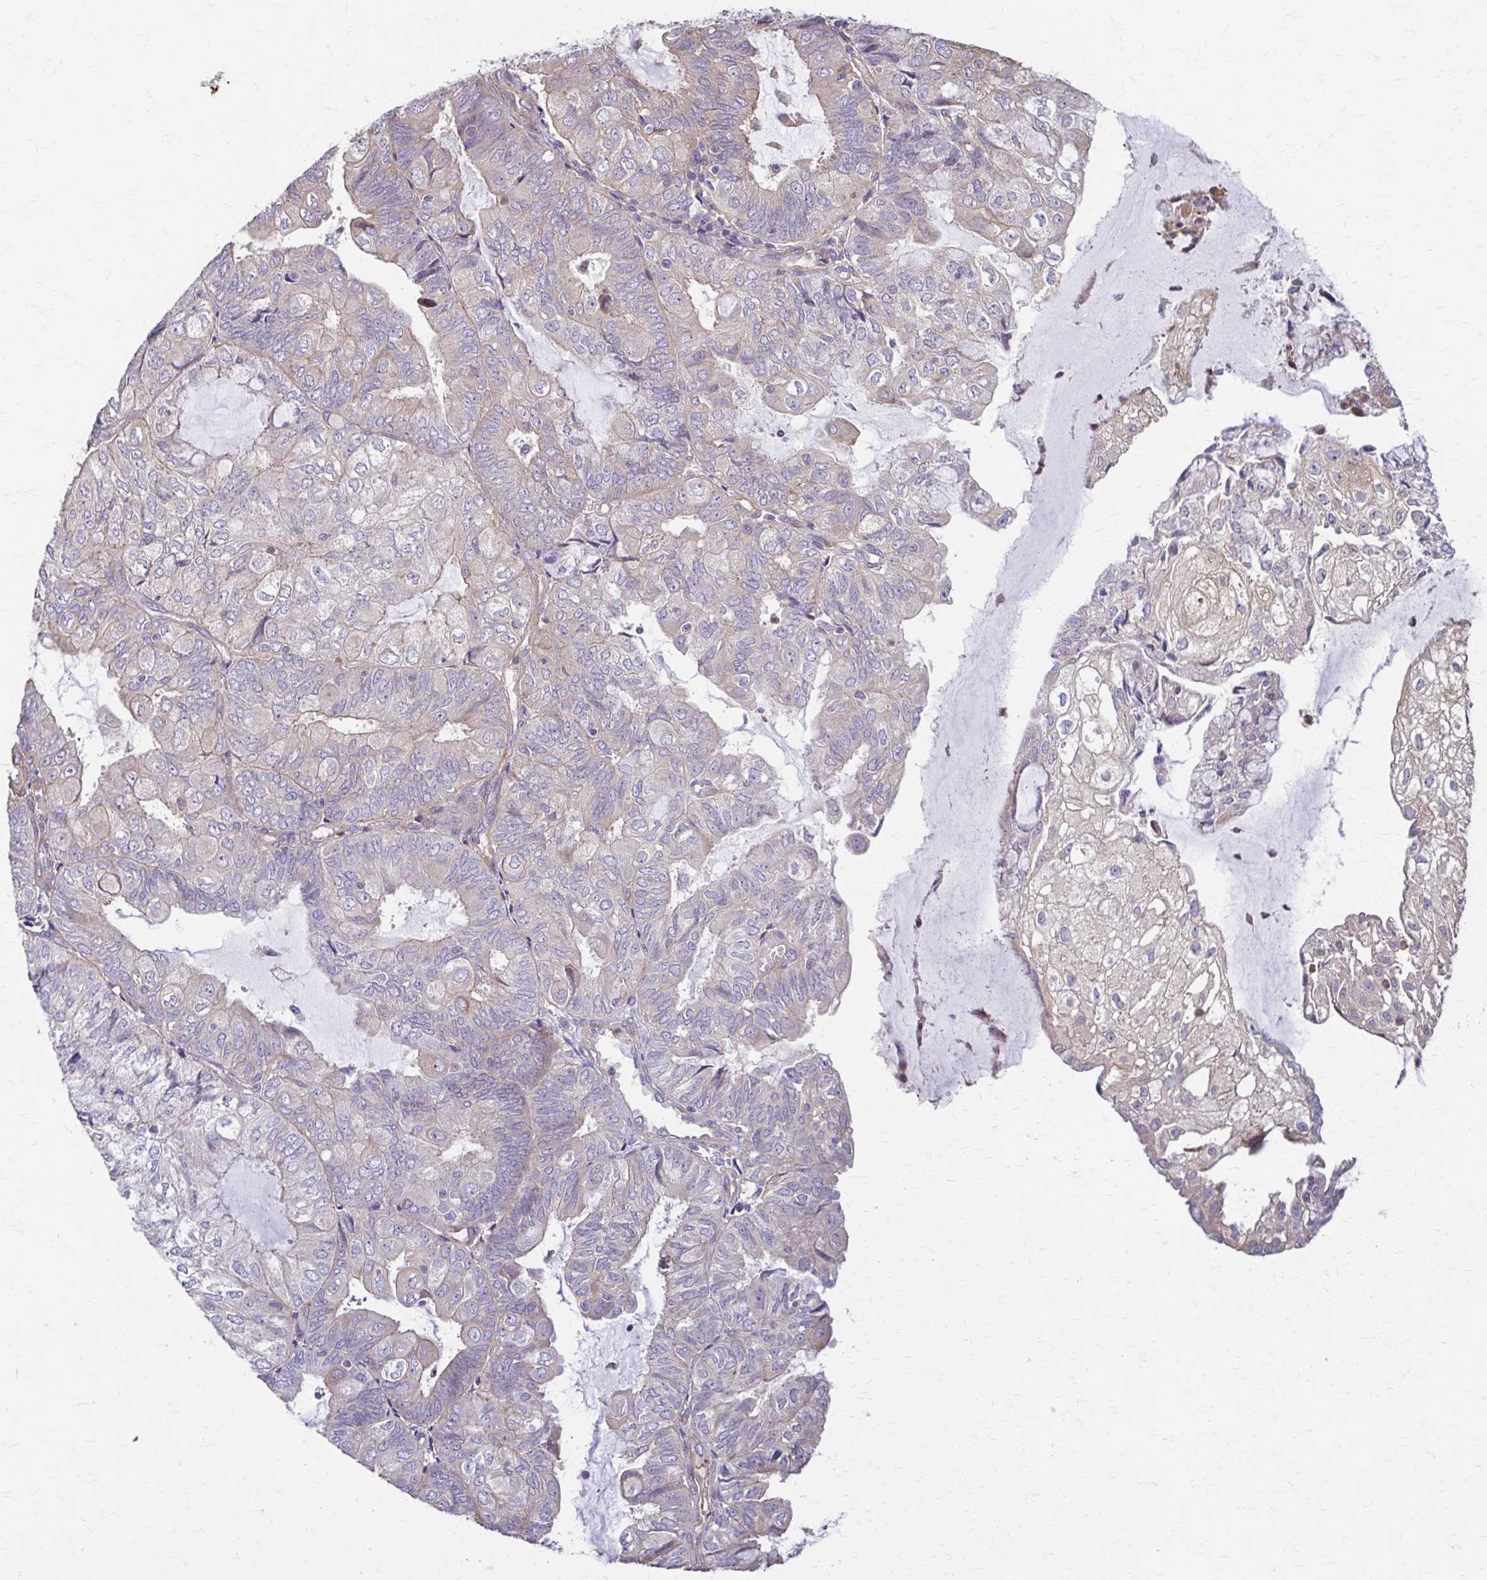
{"staining": {"intensity": "weak", "quantity": "<25%", "location": "cytoplasmic/membranous"}, "tissue": "endometrial cancer", "cell_type": "Tumor cells", "image_type": "cancer", "snomed": [{"axis": "morphology", "description": "Adenocarcinoma, NOS"}, {"axis": "topography", "description": "Endometrium"}], "caption": "Image shows no protein positivity in tumor cells of endometrial cancer (adenocarcinoma) tissue. (Brightfield microscopy of DAB (3,3'-diaminobenzidine) immunohistochemistry at high magnification).", "gene": "DSP", "patient": {"sex": "female", "age": 81}}